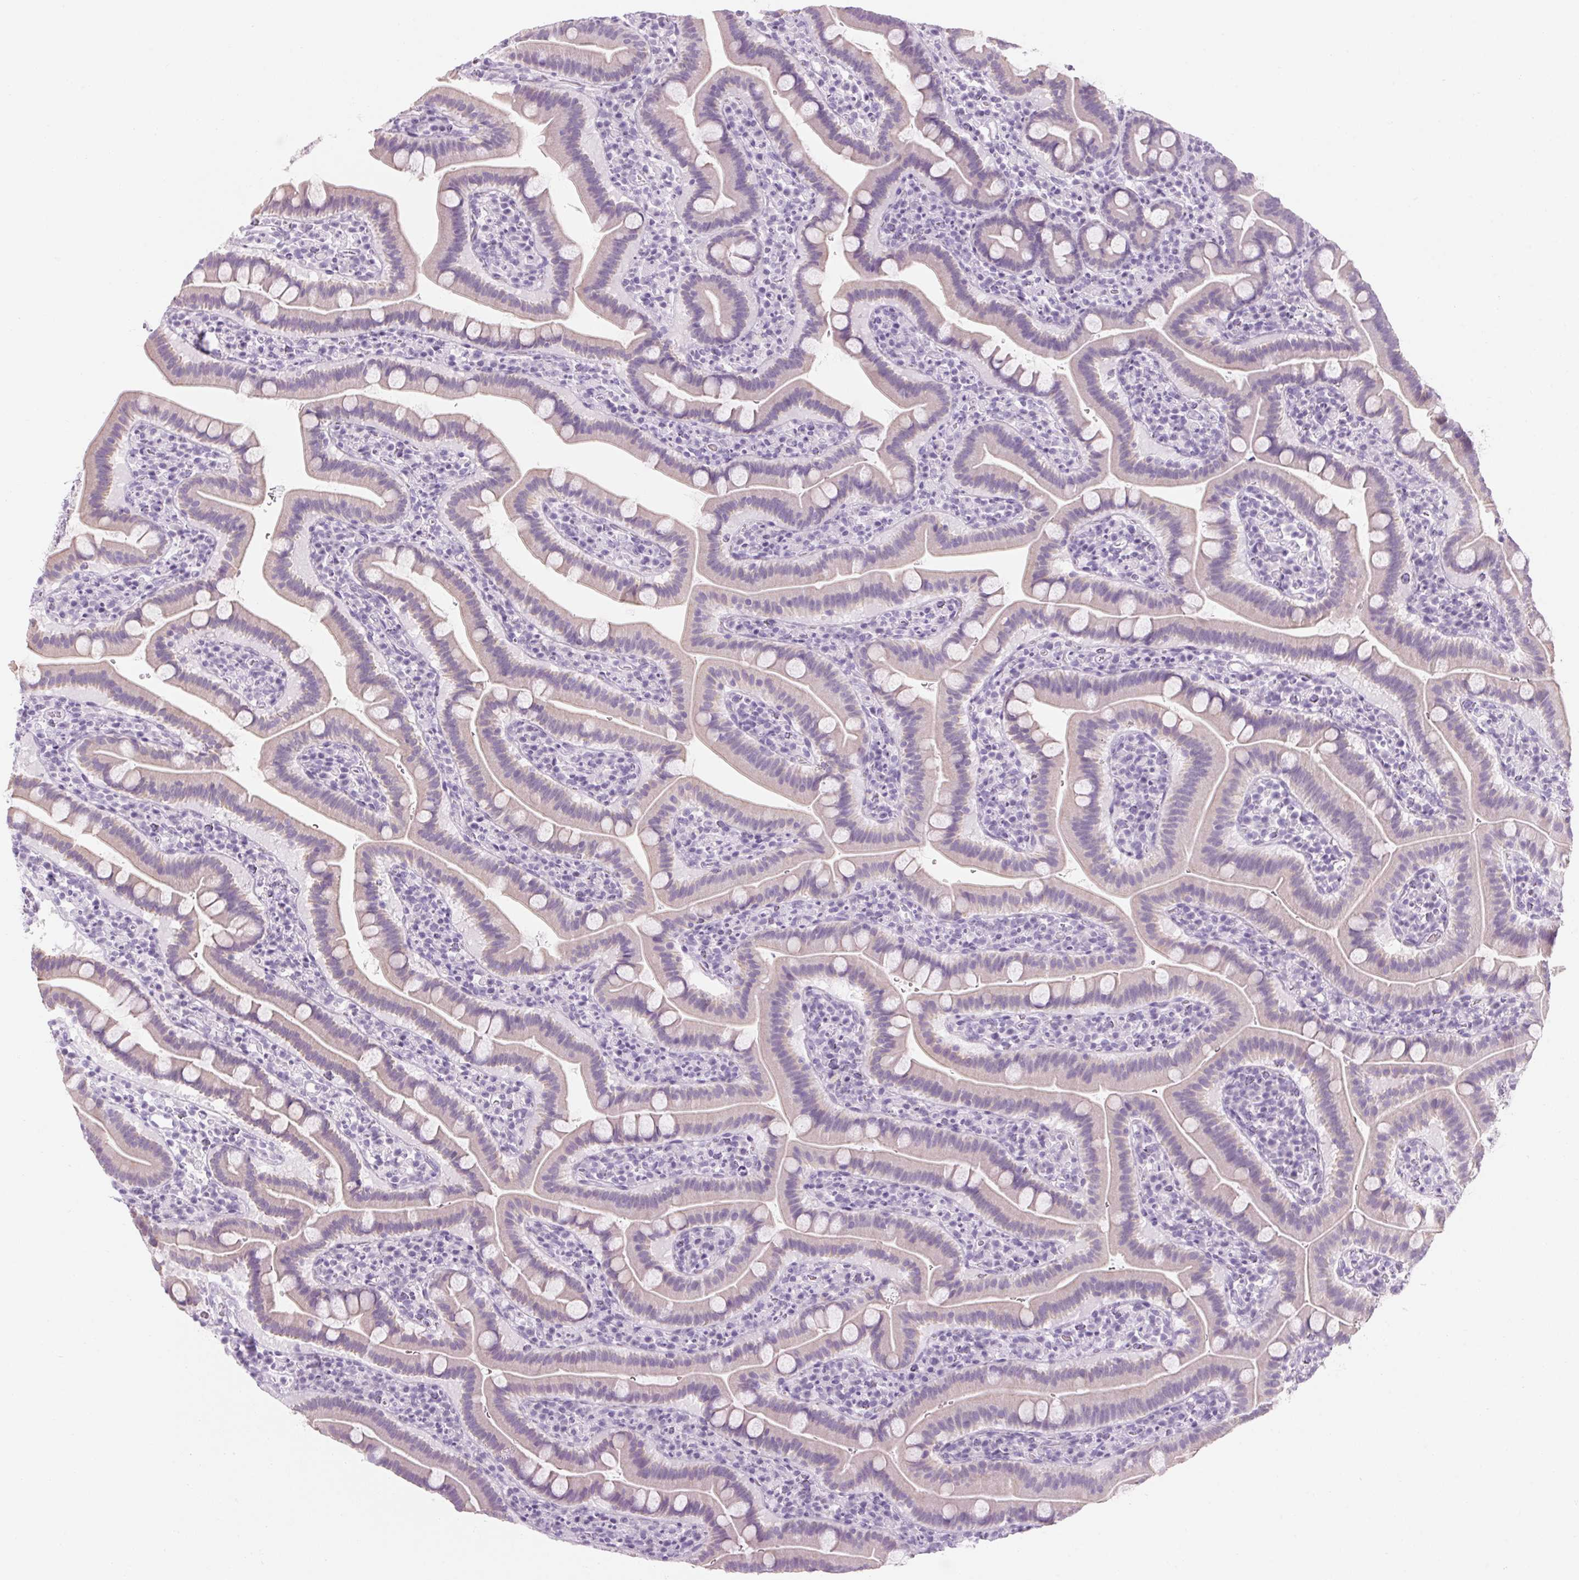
{"staining": {"intensity": "weak", "quantity": "<25%", "location": "cytoplasmic/membranous"}, "tissue": "small intestine", "cell_type": "Glandular cells", "image_type": "normal", "snomed": [{"axis": "morphology", "description": "Normal tissue, NOS"}, {"axis": "topography", "description": "Small intestine"}], "caption": "The image reveals no staining of glandular cells in normal small intestine.", "gene": "RPTN", "patient": {"sex": "male", "age": 26}}